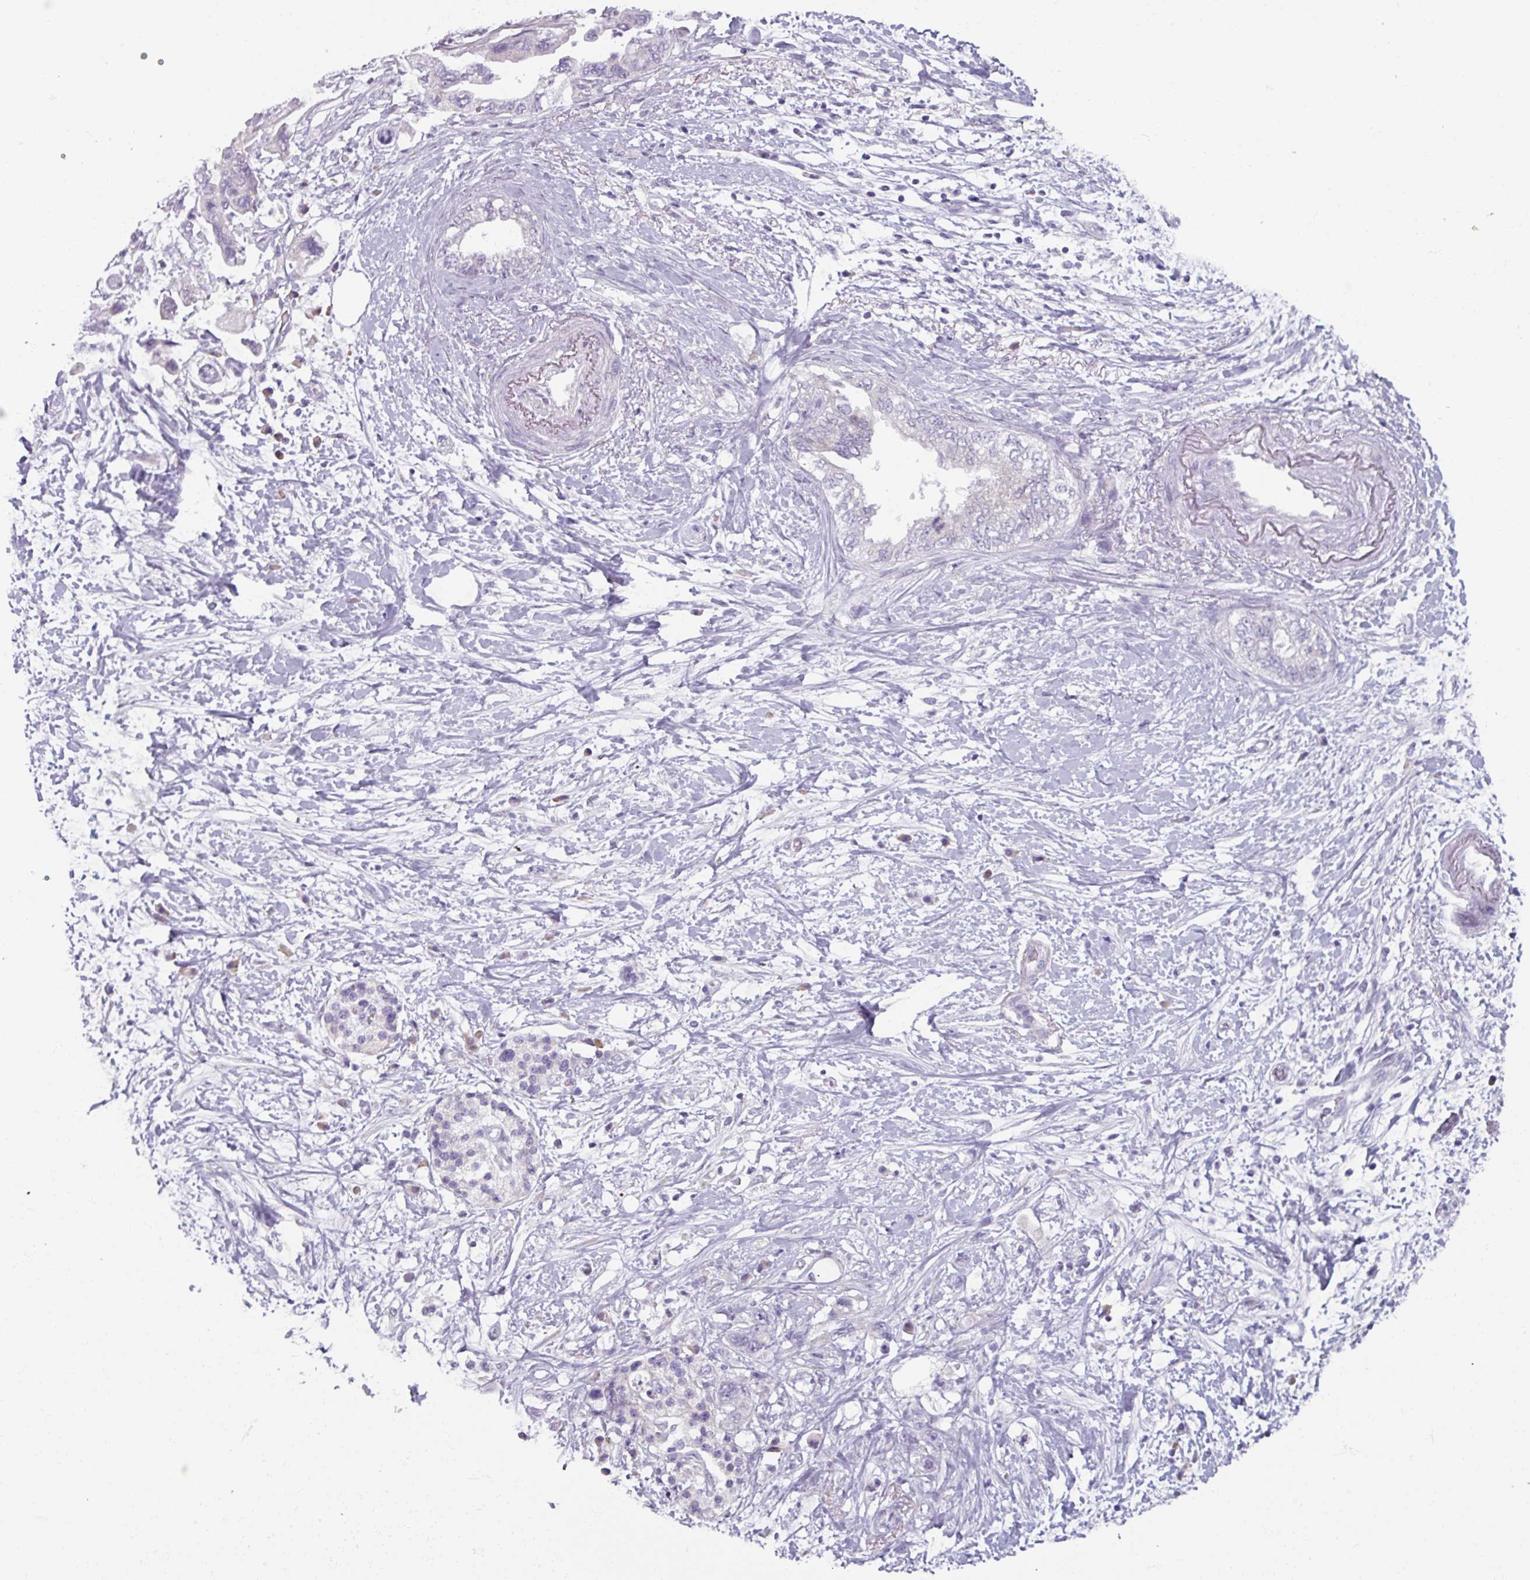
{"staining": {"intensity": "negative", "quantity": "none", "location": "none"}, "tissue": "pancreatic cancer", "cell_type": "Tumor cells", "image_type": "cancer", "snomed": [{"axis": "morphology", "description": "Adenocarcinoma, NOS"}, {"axis": "topography", "description": "Pancreas"}], "caption": "A high-resolution image shows IHC staining of pancreatic cancer, which displays no significant staining in tumor cells.", "gene": "SMIM11", "patient": {"sex": "female", "age": 73}}